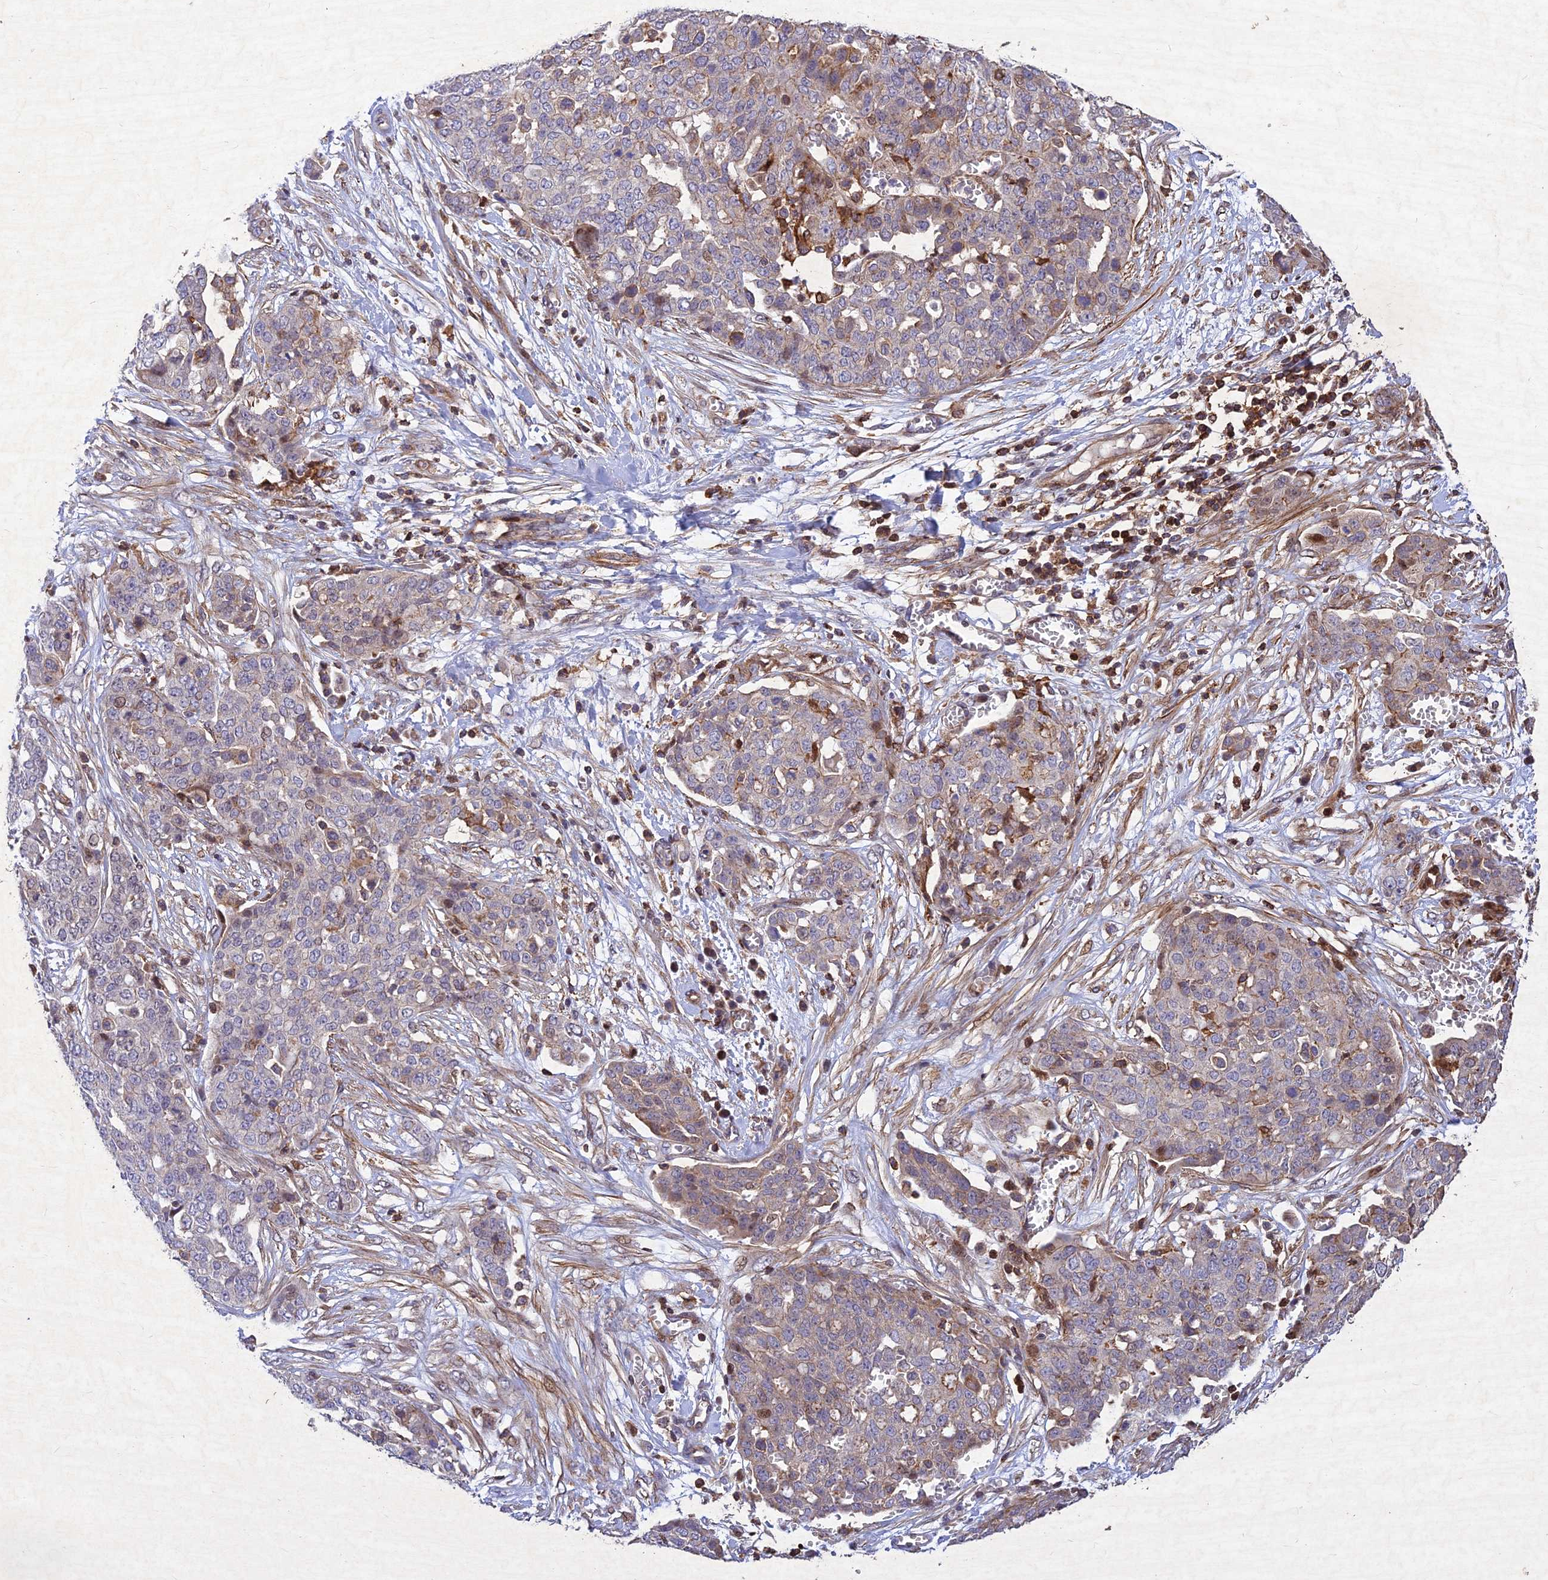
{"staining": {"intensity": "negative", "quantity": "none", "location": "none"}, "tissue": "ovarian cancer", "cell_type": "Tumor cells", "image_type": "cancer", "snomed": [{"axis": "morphology", "description": "Cystadenocarcinoma, serous, NOS"}, {"axis": "topography", "description": "Soft tissue"}, {"axis": "topography", "description": "Ovary"}], "caption": "There is no significant positivity in tumor cells of ovarian cancer (serous cystadenocarcinoma).", "gene": "RELCH", "patient": {"sex": "female", "age": 57}}